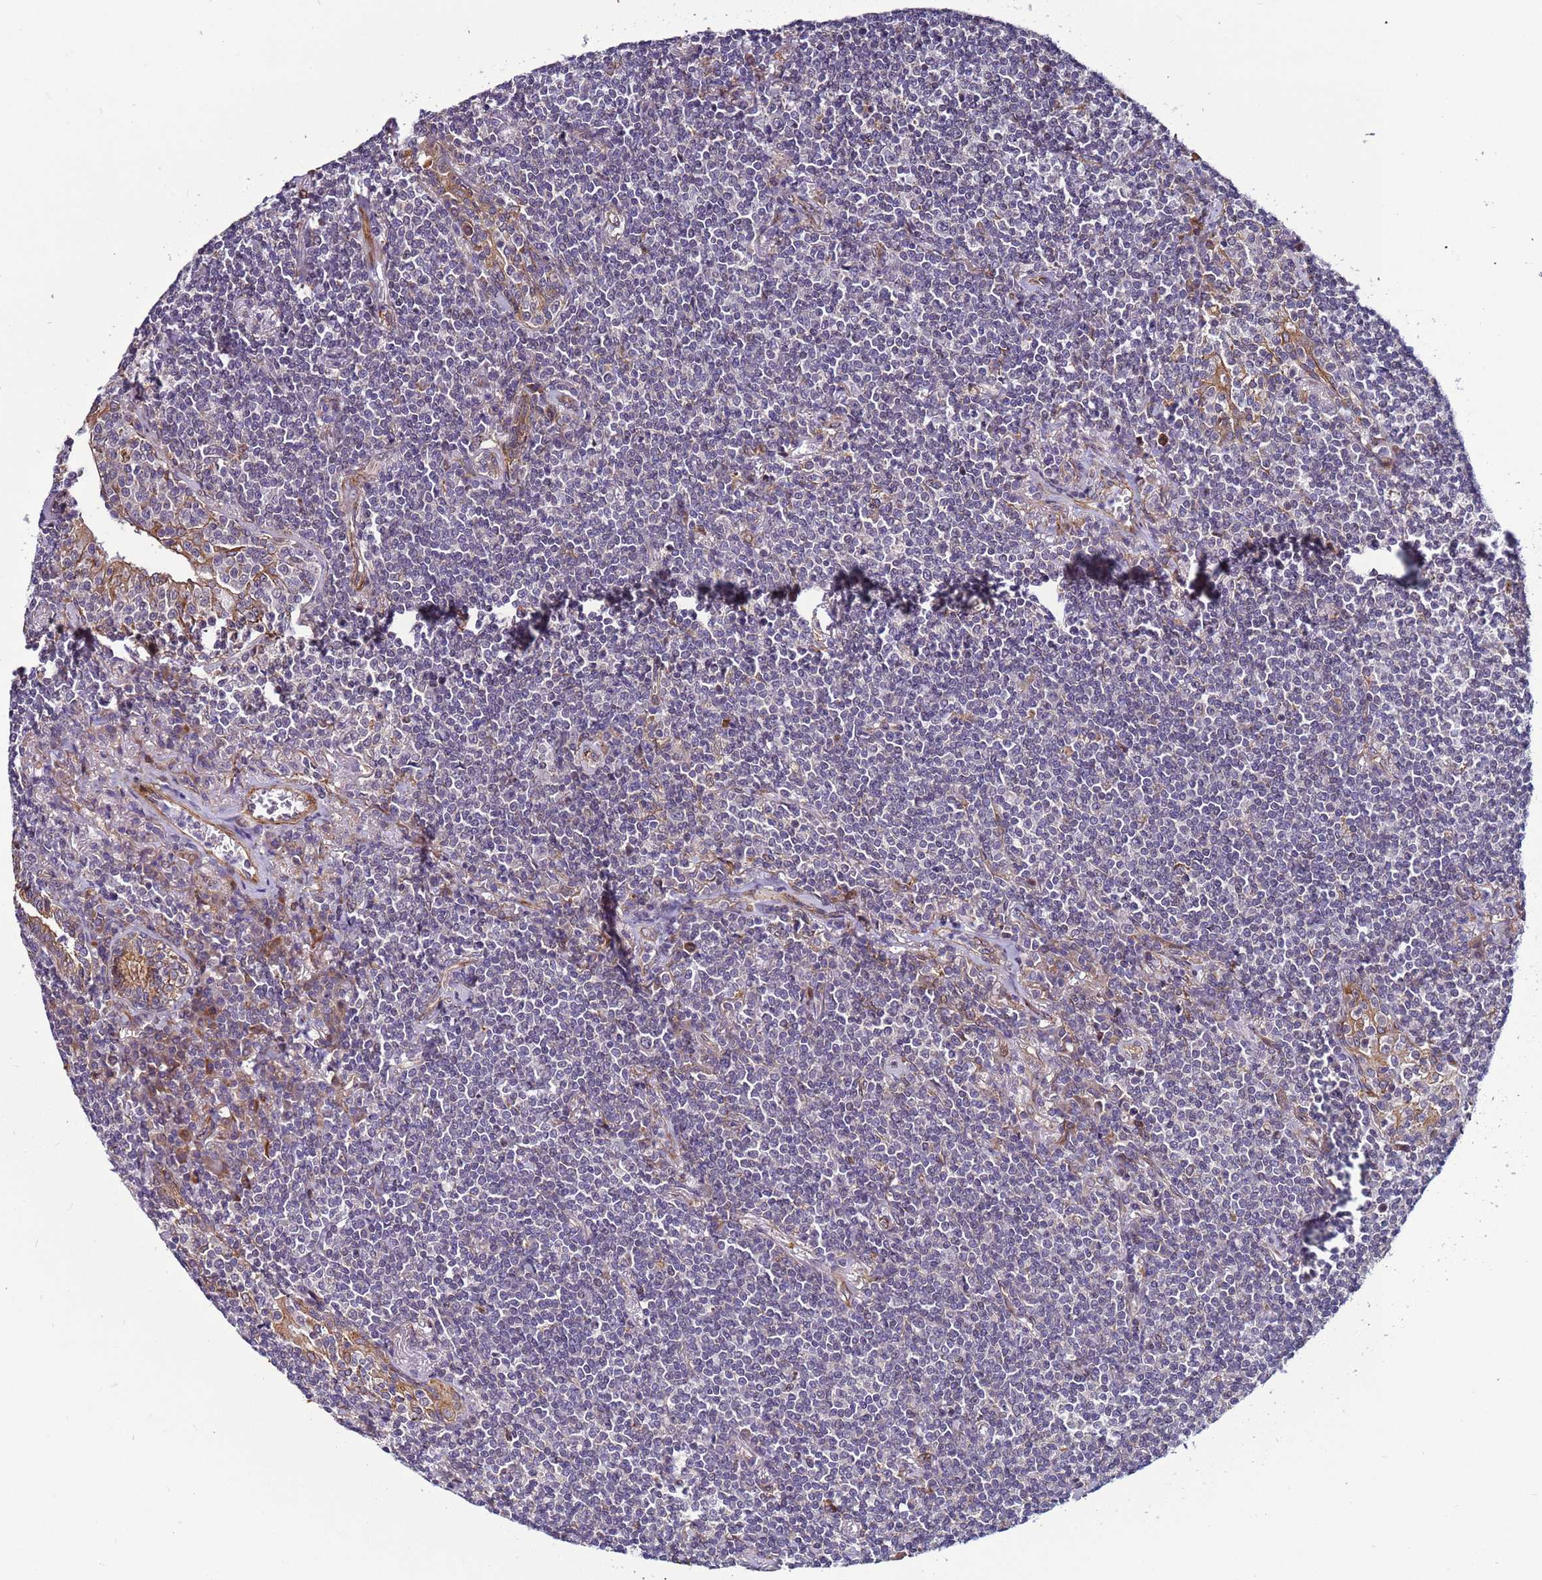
{"staining": {"intensity": "negative", "quantity": "none", "location": "none"}, "tissue": "lymphoma", "cell_type": "Tumor cells", "image_type": "cancer", "snomed": [{"axis": "morphology", "description": "Malignant lymphoma, non-Hodgkin's type, Low grade"}, {"axis": "topography", "description": "Lung"}], "caption": "DAB immunohistochemical staining of malignant lymphoma, non-Hodgkin's type (low-grade) shows no significant positivity in tumor cells.", "gene": "MCRIP1", "patient": {"sex": "female", "age": 71}}